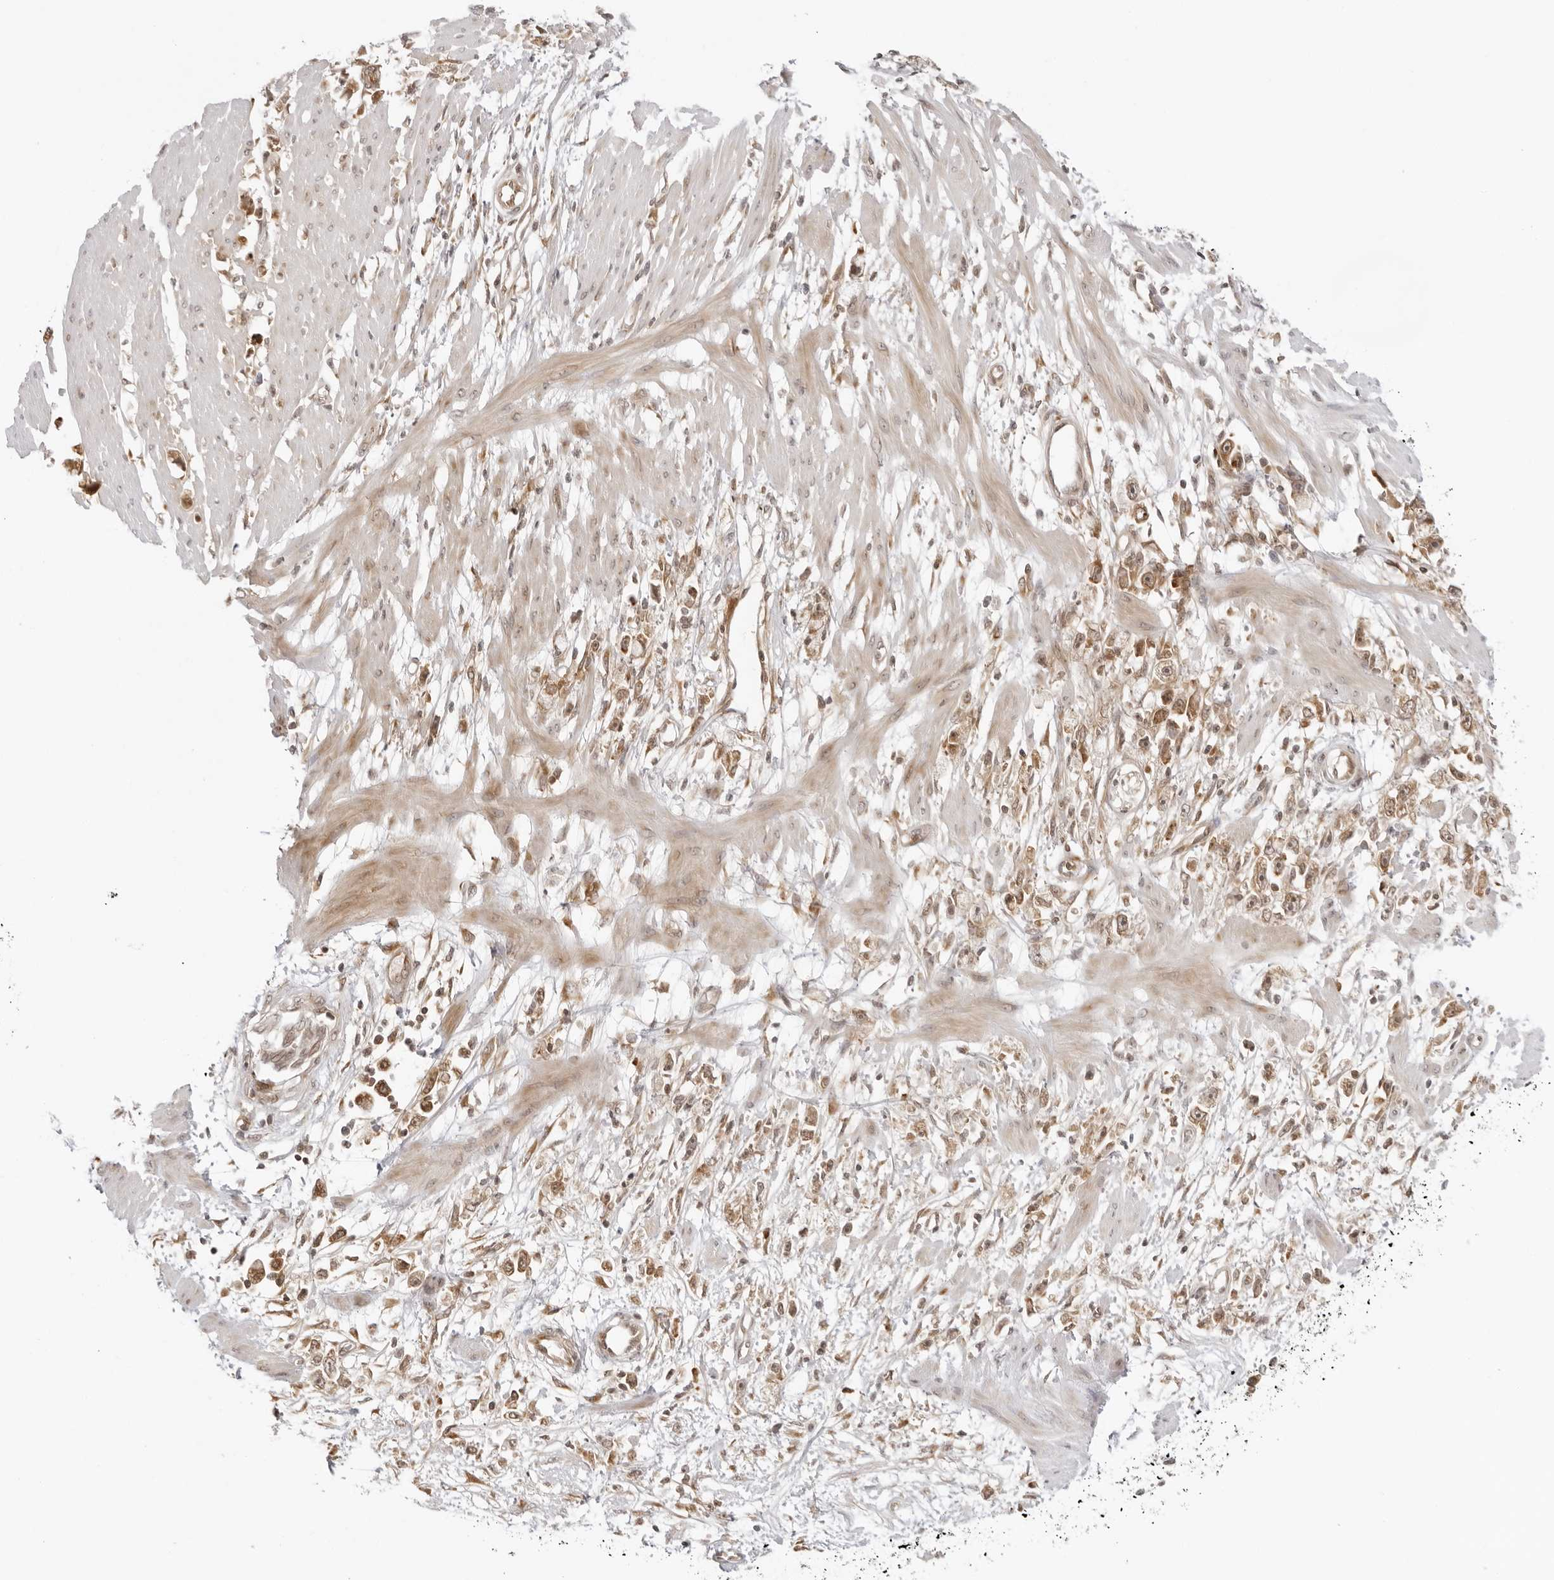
{"staining": {"intensity": "moderate", "quantity": ">75%", "location": "cytoplasmic/membranous"}, "tissue": "stomach cancer", "cell_type": "Tumor cells", "image_type": "cancer", "snomed": [{"axis": "morphology", "description": "Adenocarcinoma, NOS"}, {"axis": "topography", "description": "Stomach"}], "caption": "This is an image of IHC staining of stomach adenocarcinoma, which shows moderate expression in the cytoplasmic/membranous of tumor cells.", "gene": "PRRC2C", "patient": {"sex": "female", "age": 59}}